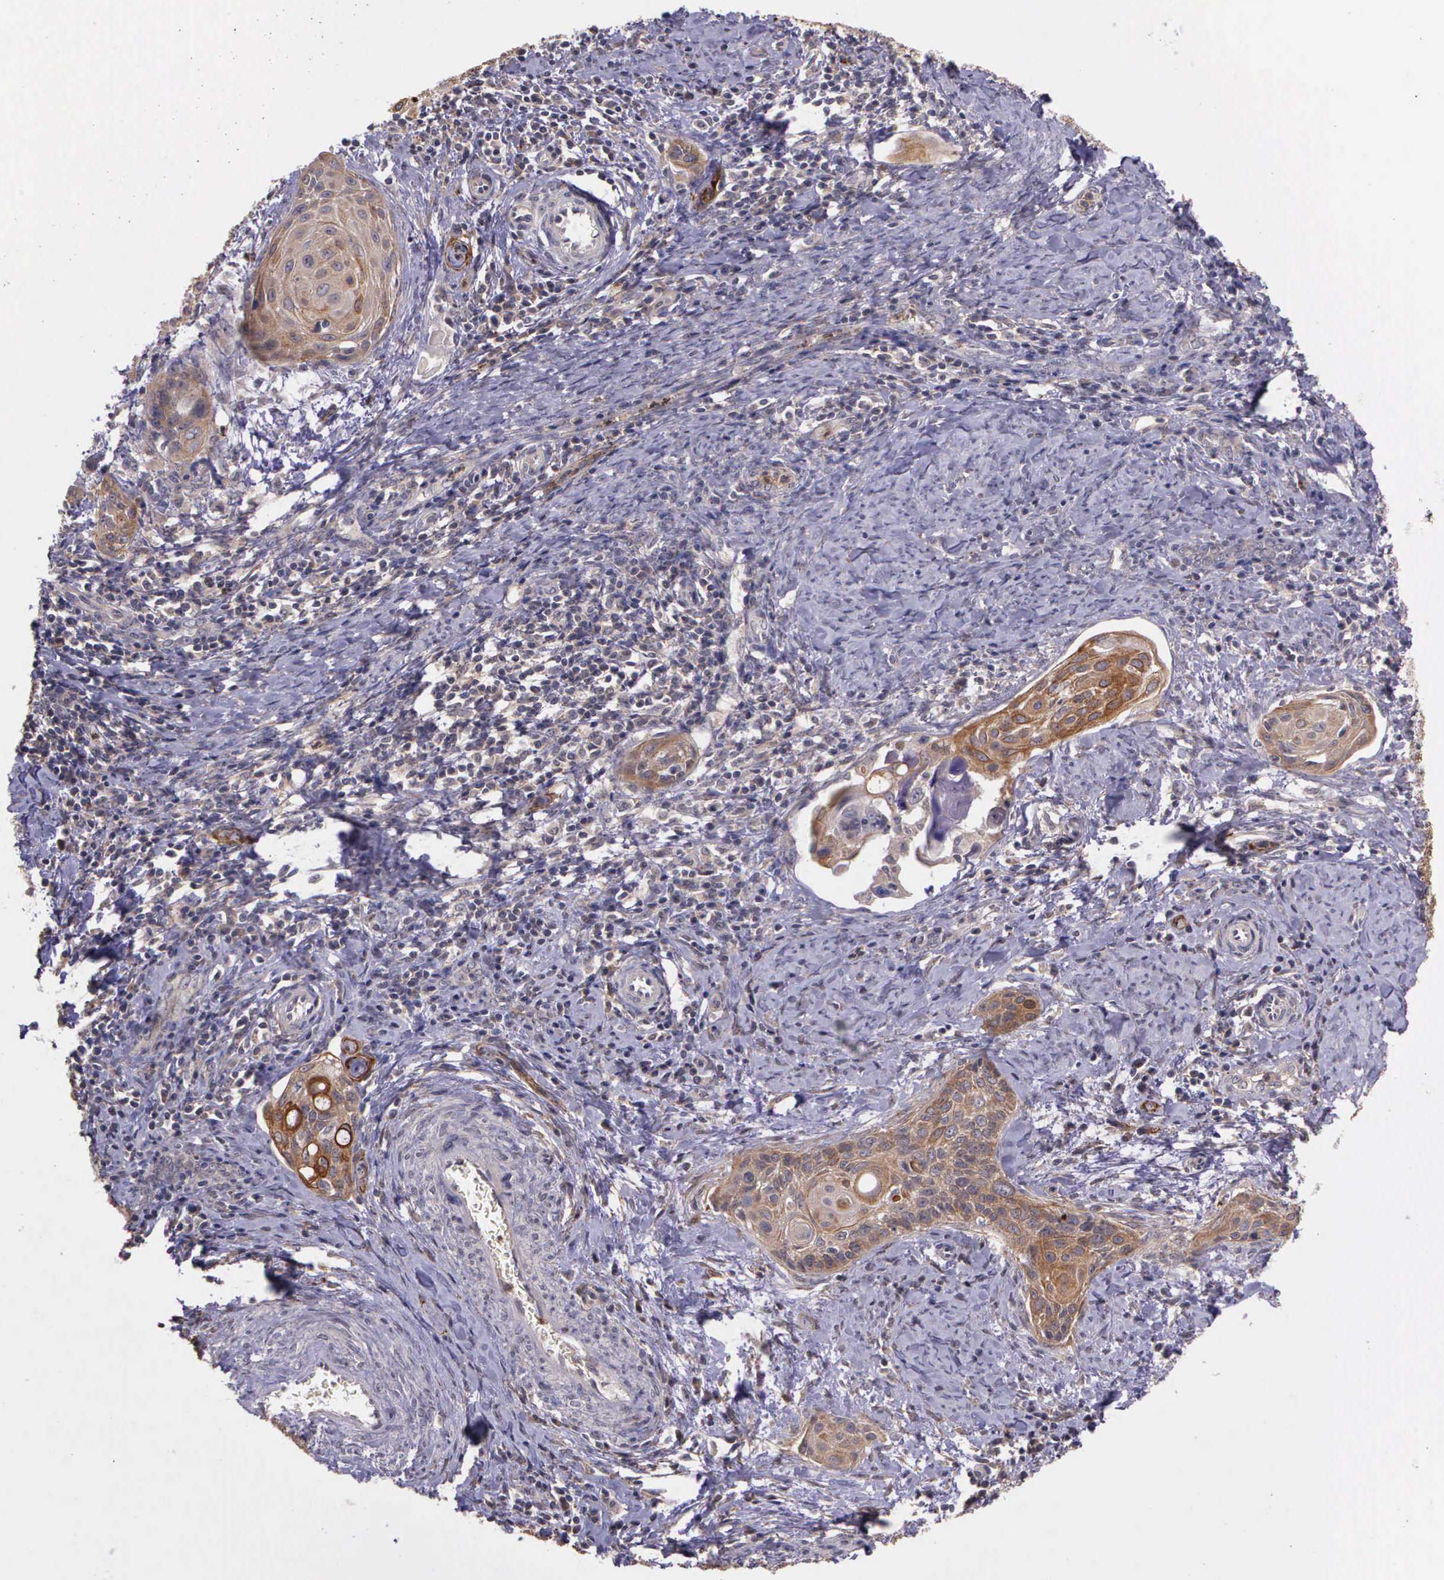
{"staining": {"intensity": "strong", "quantity": ">75%", "location": "cytoplasmic/membranous"}, "tissue": "cervical cancer", "cell_type": "Tumor cells", "image_type": "cancer", "snomed": [{"axis": "morphology", "description": "Squamous cell carcinoma, NOS"}, {"axis": "topography", "description": "Cervix"}], "caption": "Tumor cells show strong cytoplasmic/membranous expression in about >75% of cells in squamous cell carcinoma (cervical).", "gene": "PRICKLE3", "patient": {"sex": "female", "age": 33}}